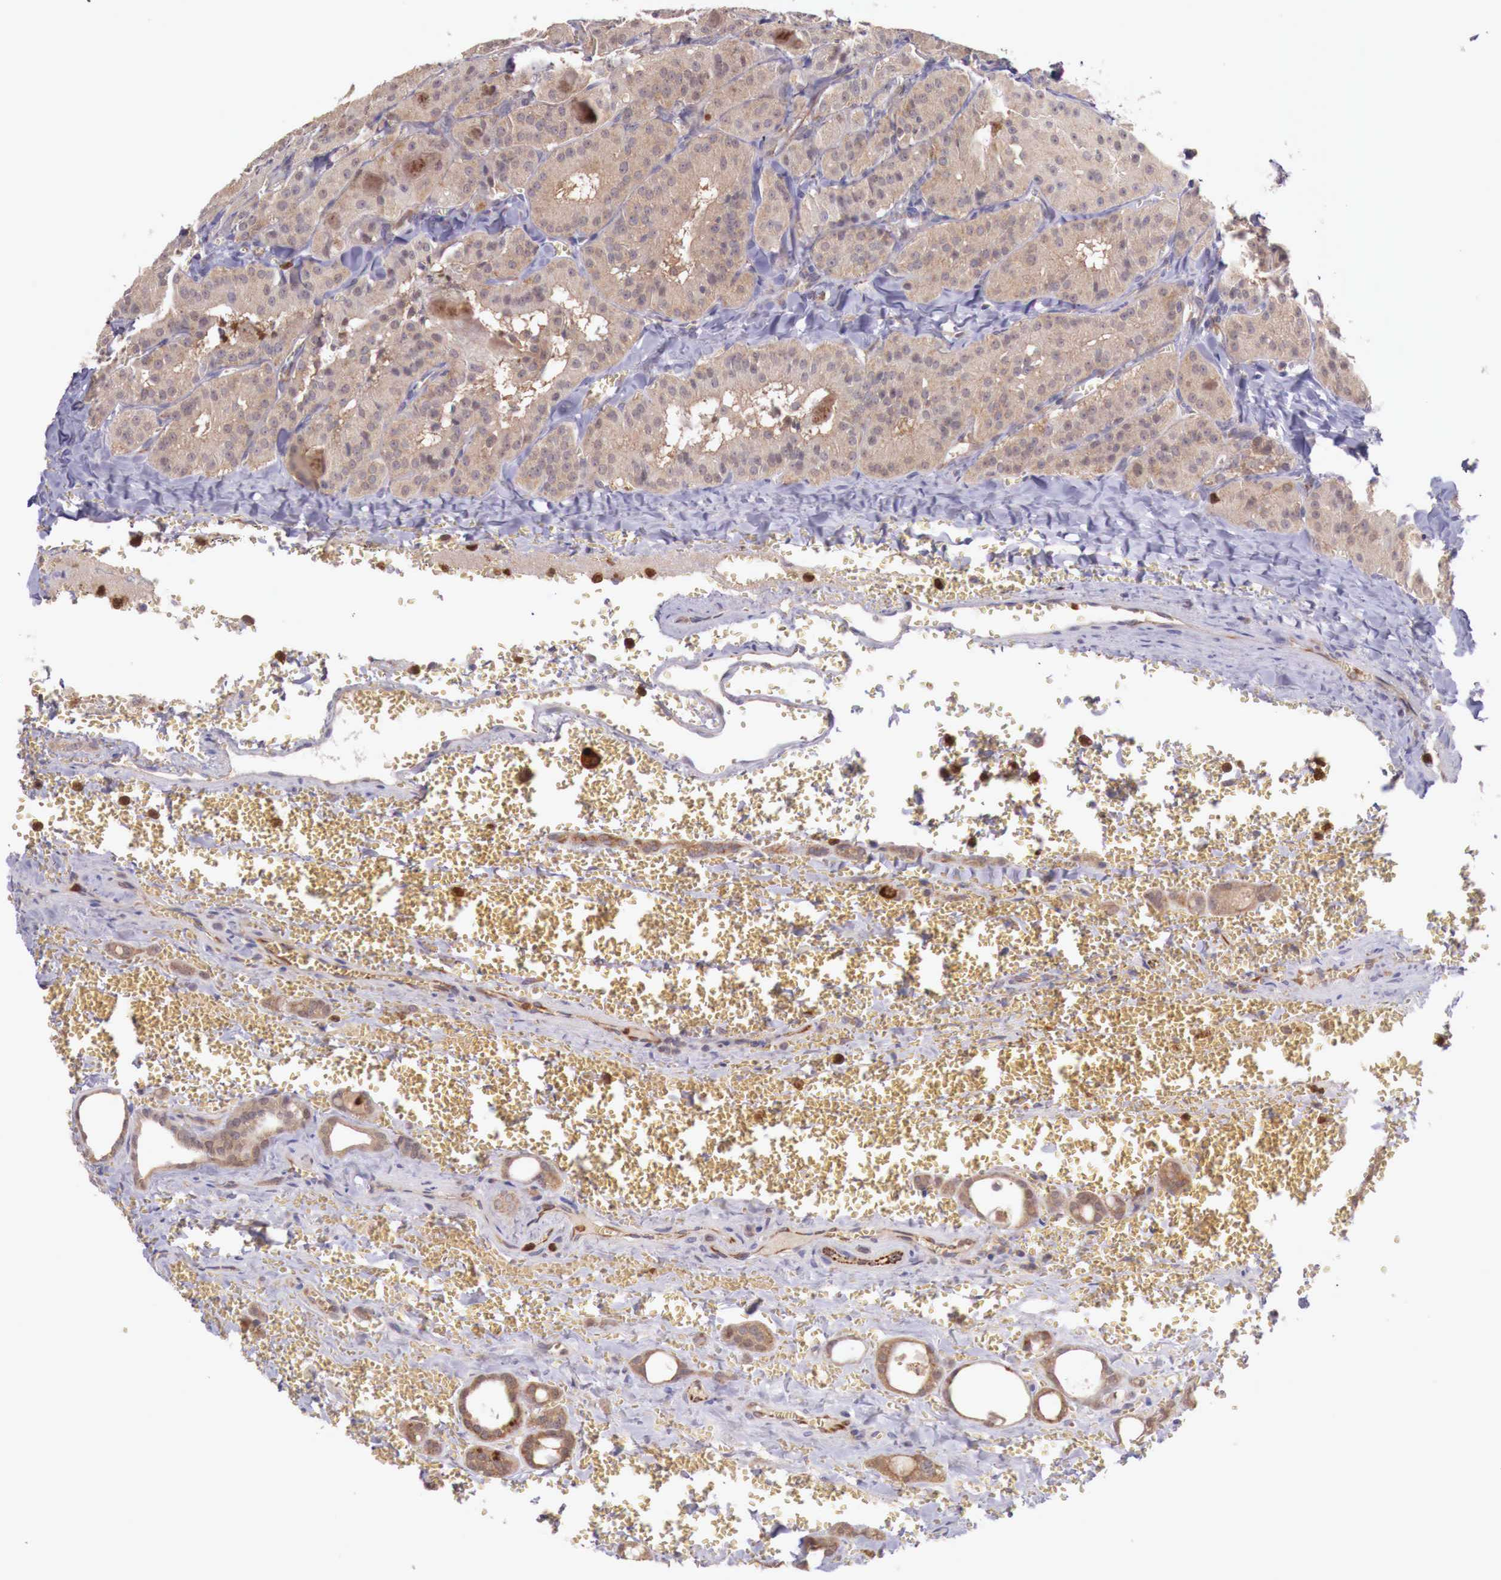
{"staining": {"intensity": "moderate", "quantity": ">75%", "location": "cytoplasmic/membranous"}, "tissue": "thyroid cancer", "cell_type": "Tumor cells", "image_type": "cancer", "snomed": [{"axis": "morphology", "description": "Carcinoma, NOS"}, {"axis": "topography", "description": "Thyroid gland"}], "caption": "Thyroid cancer stained for a protein displays moderate cytoplasmic/membranous positivity in tumor cells. The staining was performed using DAB (3,3'-diaminobenzidine) to visualize the protein expression in brown, while the nuclei were stained in blue with hematoxylin (Magnification: 20x).", "gene": "GAB2", "patient": {"sex": "male", "age": 76}}